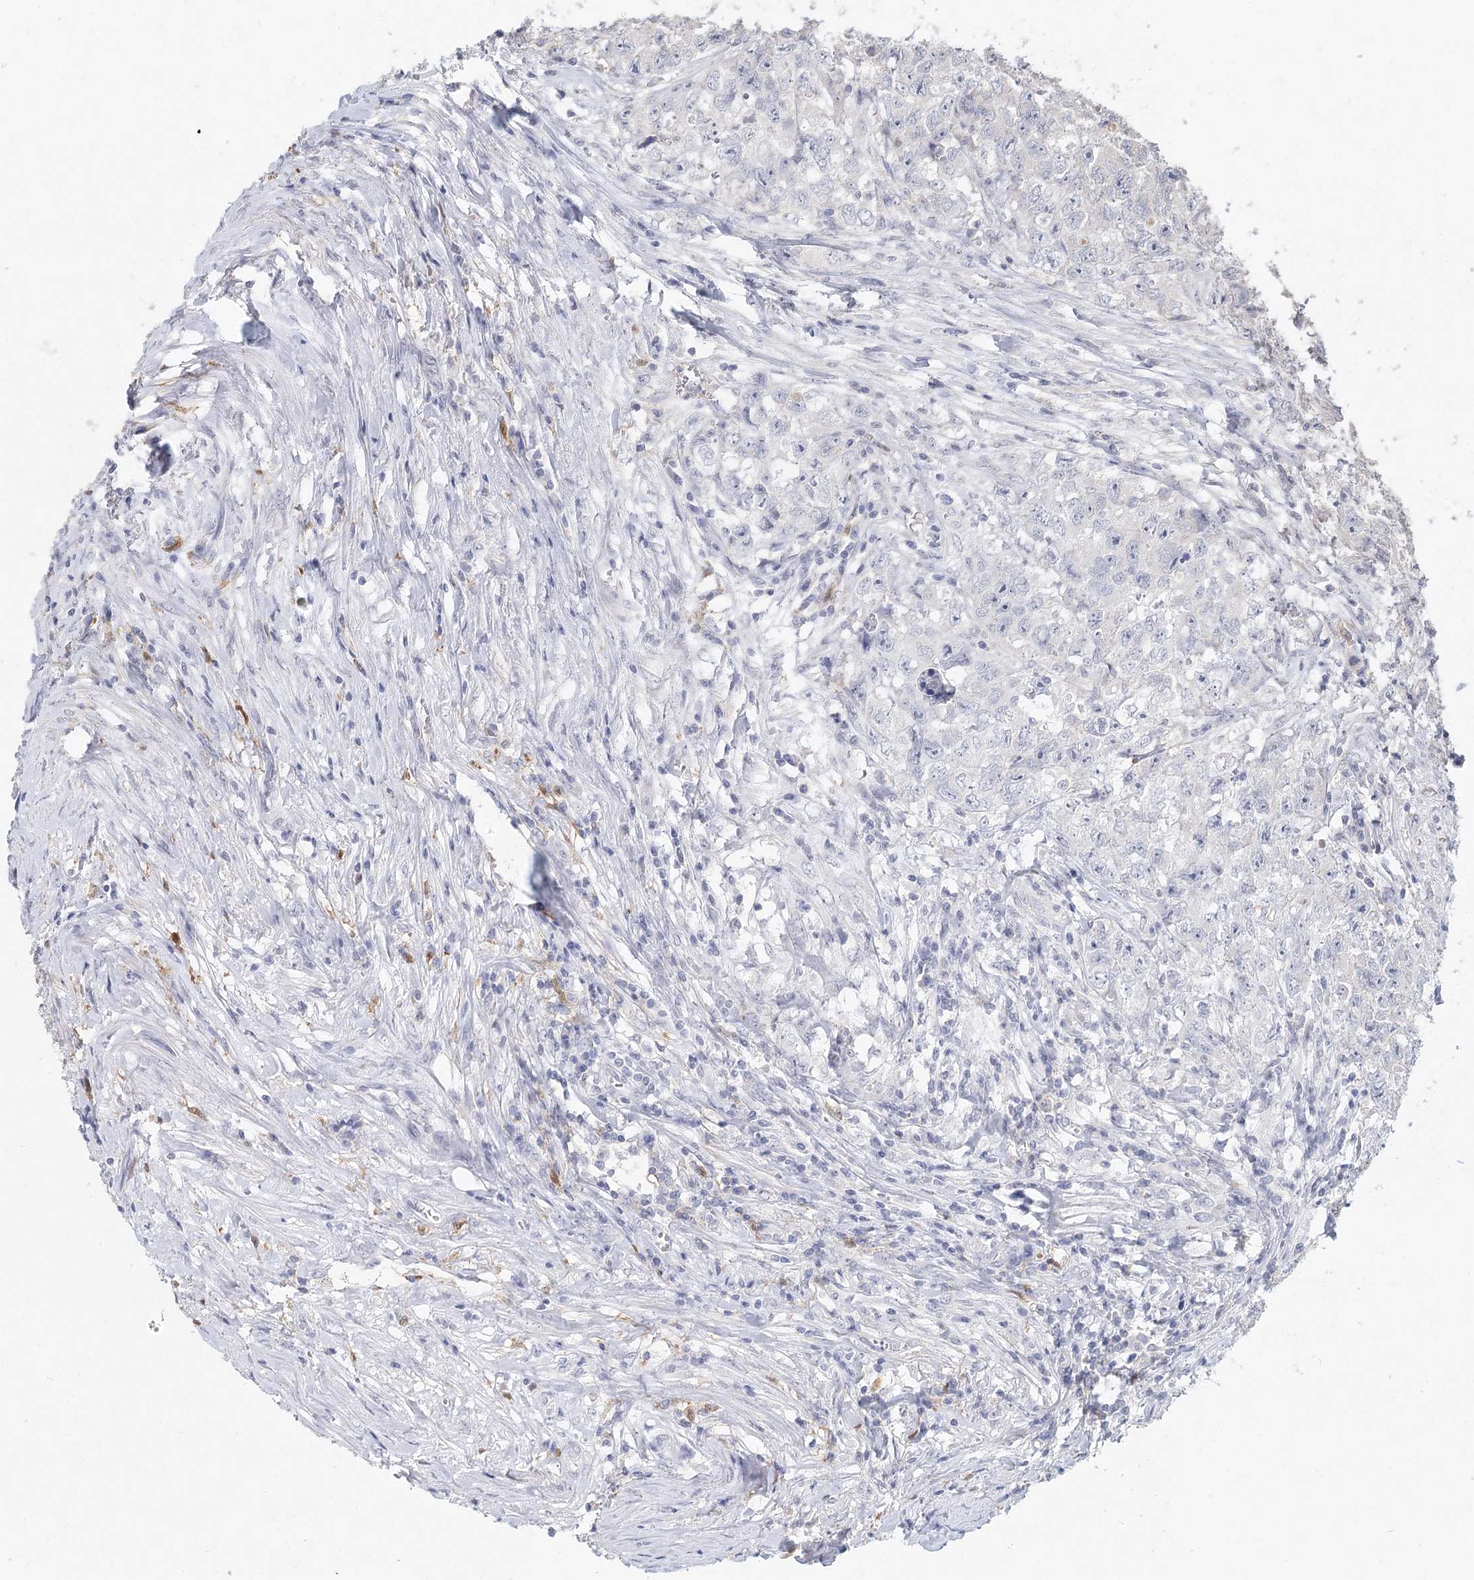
{"staining": {"intensity": "negative", "quantity": "none", "location": "none"}, "tissue": "testis cancer", "cell_type": "Tumor cells", "image_type": "cancer", "snomed": [{"axis": "morphology", "description": "Seminoma, NOS"}, {"axis": "morphology", "description": "Carcinoma, Embryonal, NOS"}, {"axis": "topography", "description": "Testis"}], "caption": "Immunohistochemistry (IHC) photomicrograph of neoplastic tissue: seminoma (testis) stained with DAB (3,3'-diaminobenzidine) displays no significant protein positivity in tumor cells. Nuclei are stained in blue.", "gene": "ARSI", "patient": {"sex": "male", "age": 43}}